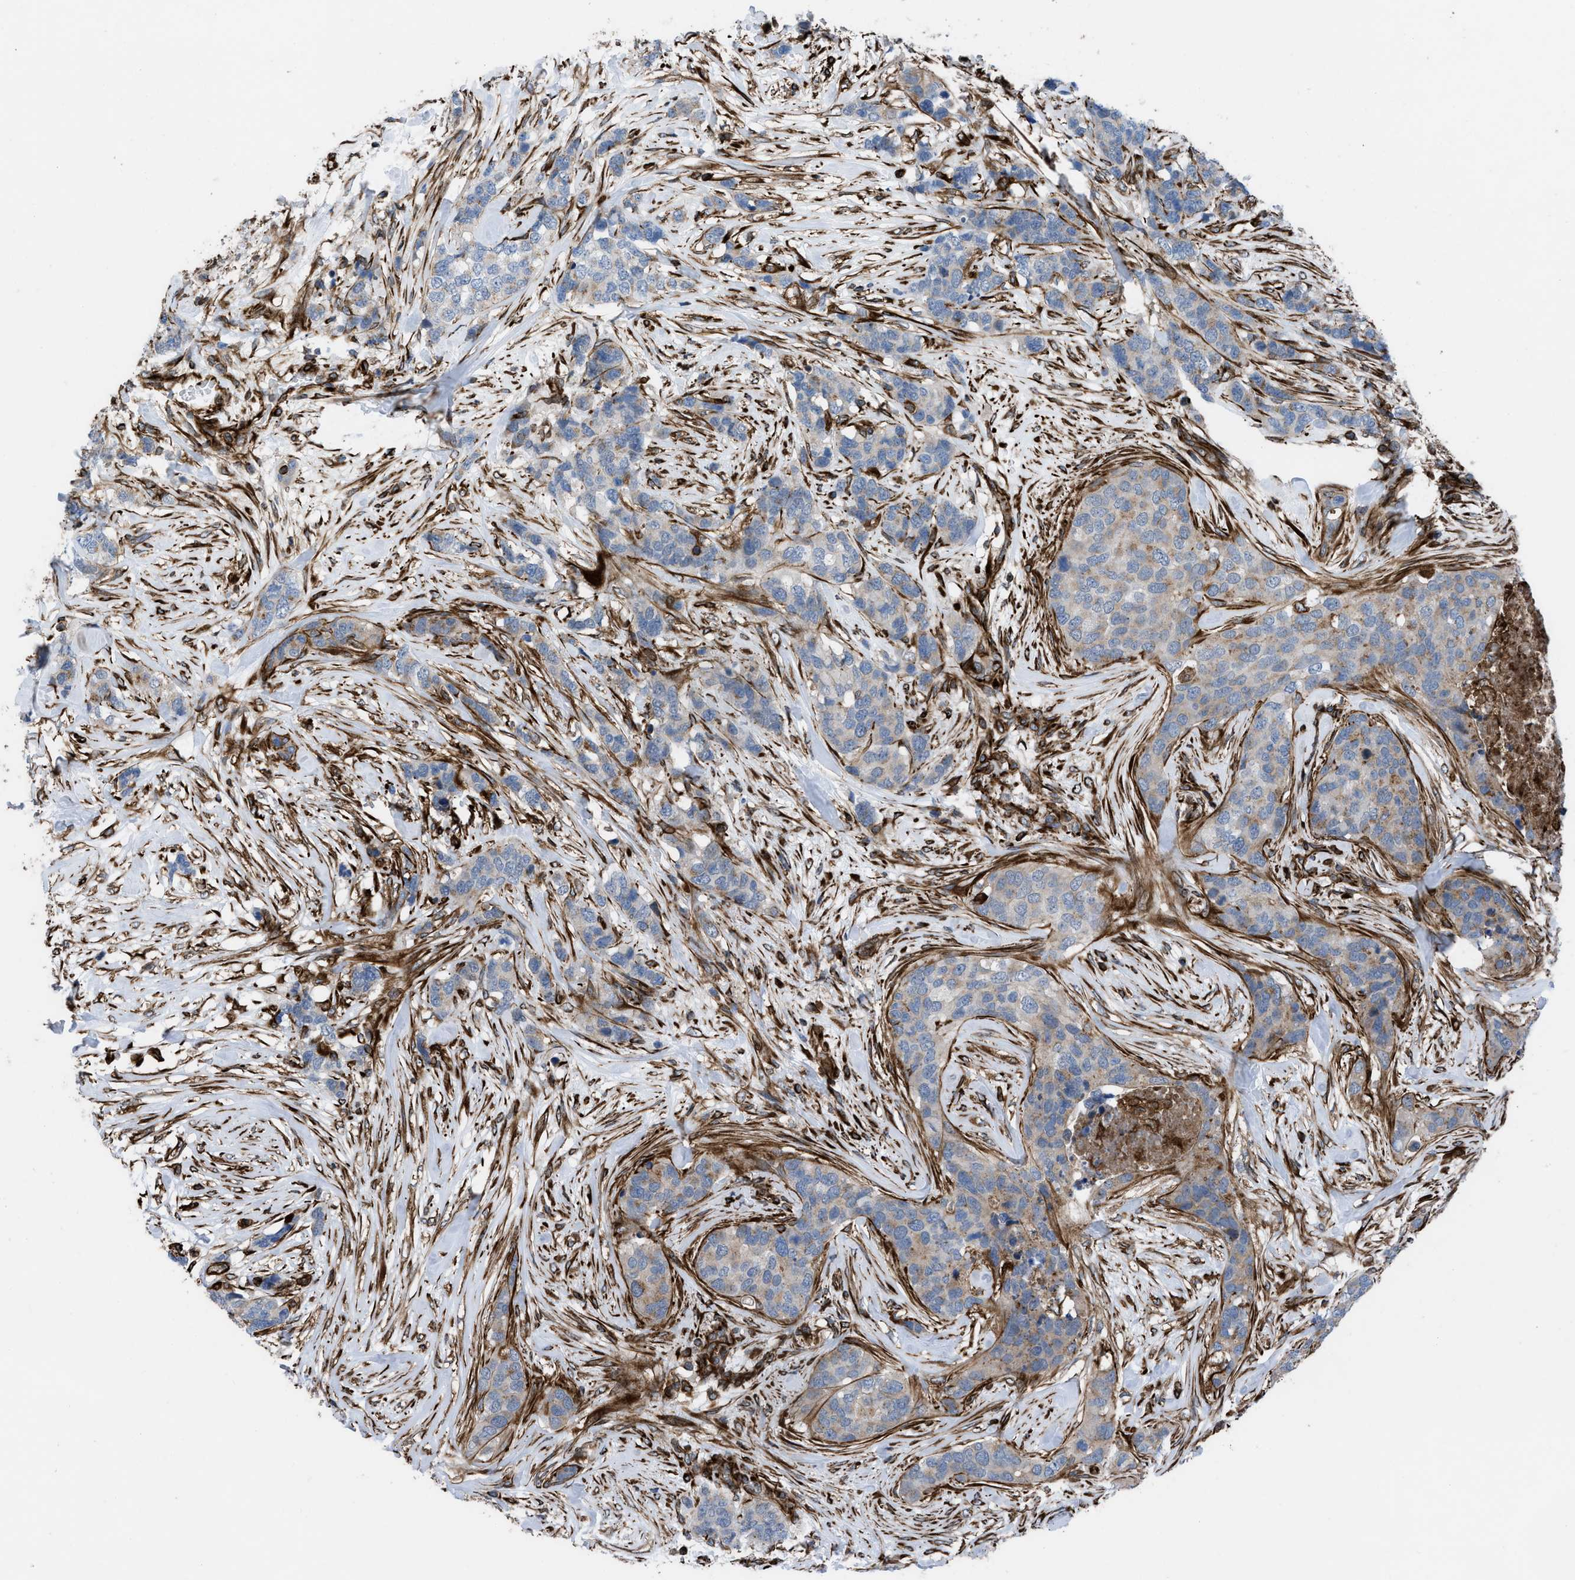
{"staining": {"intensity": "weak", "quantity": "25%-75%", "location": "cytoplasmic/membranous"}, "tissue": "breast cancer", "cell_type": "Tumor cells", "image_type": "cancer", "snomed": [{"axis": "morphology", "description": "Lobular carcinoma"}, {"axis": "topography", "description": "Breast"}], "caption": "There is low levels of weak cytoplasmic/membranous staining in tumor cells of breast cancer (lobular carcinoma), as demonstrated by immunohistochemical staining (brown color).", "gene": "PTPRE", "patient": {"sex": "female", "age": 59}}